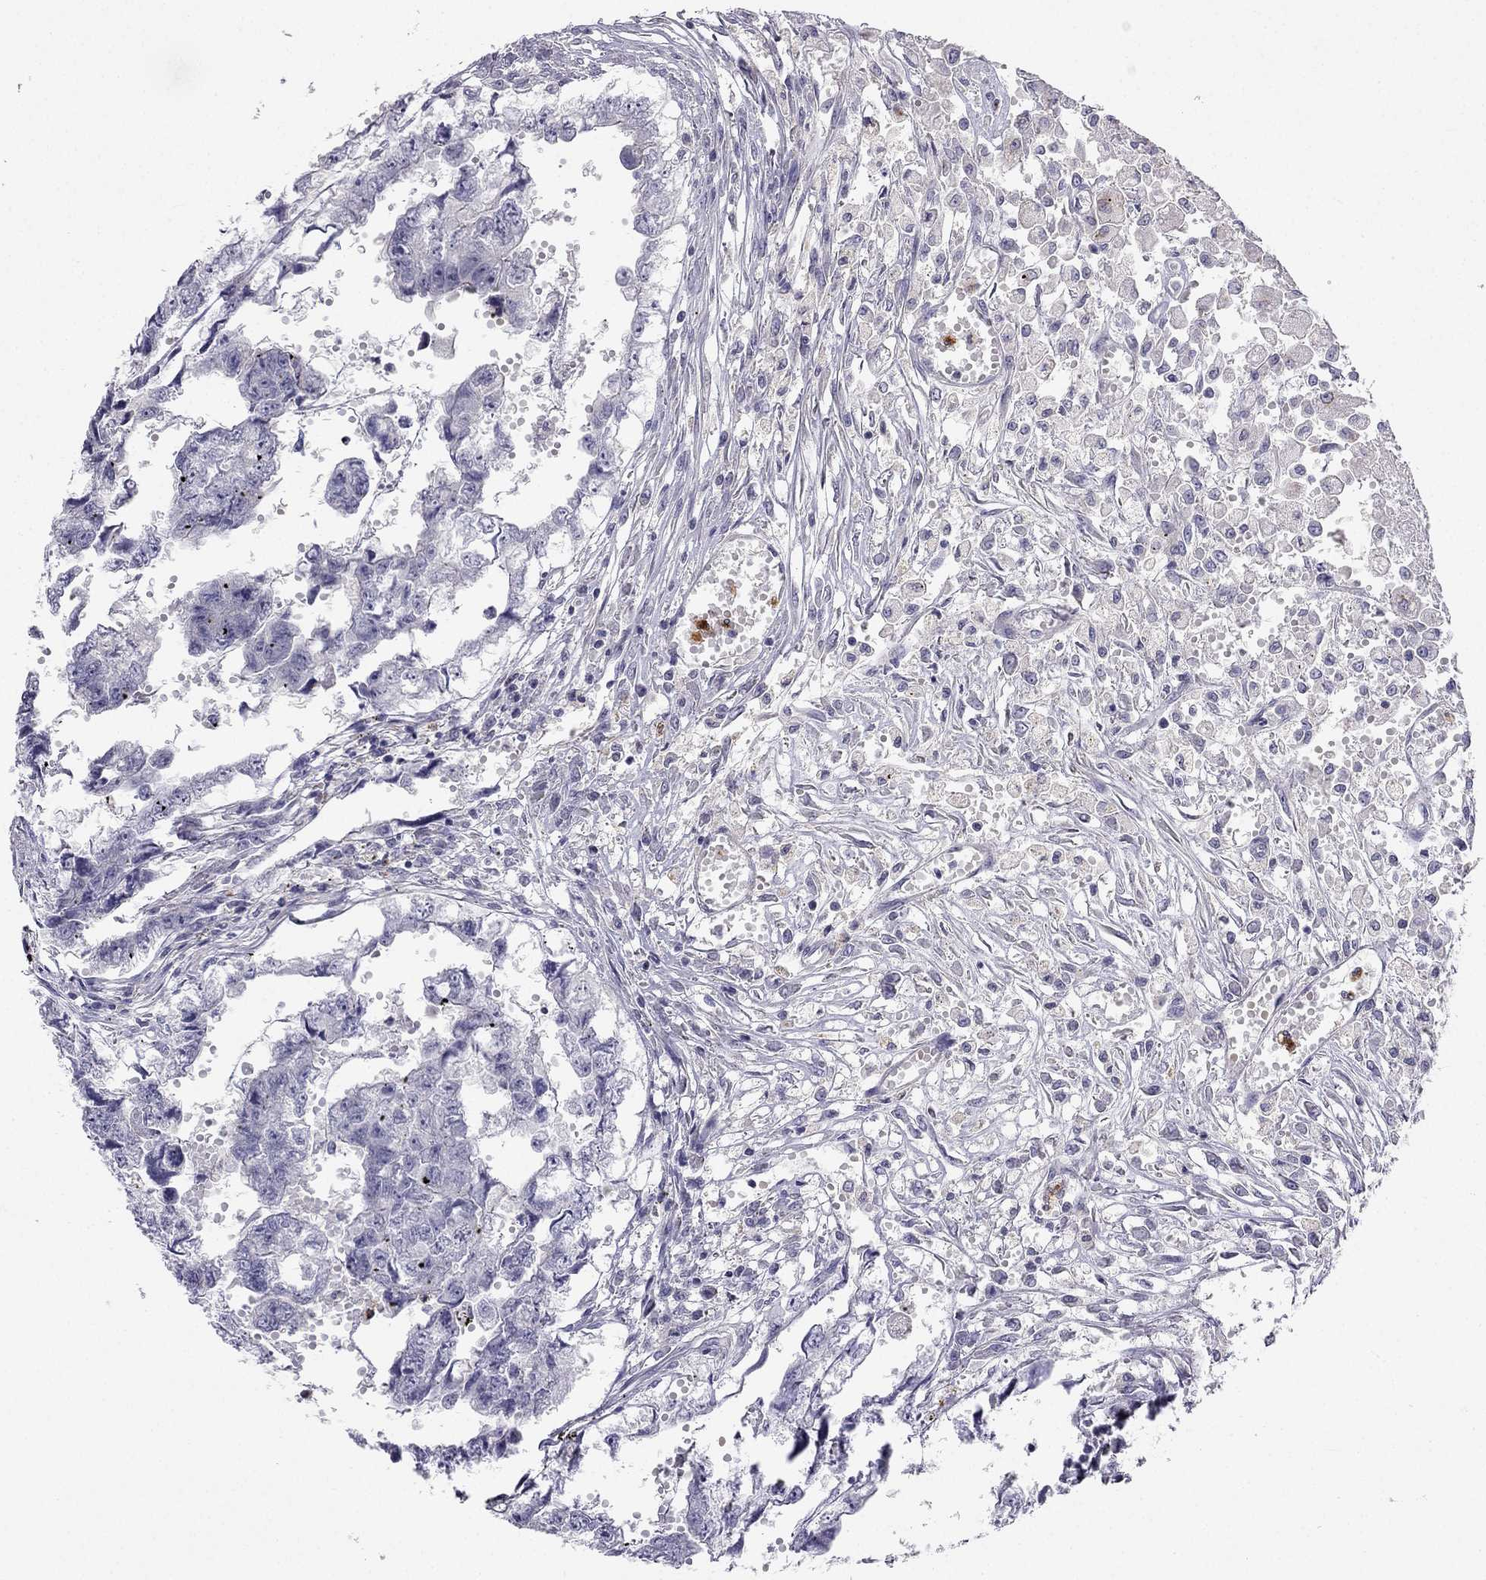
{"staining": {"intensity": "negative", "quantity": "none", "location": "none"}, "tissue": "testis cancer", "cell_type": "Tumor cells", "image_type": "cancer", "snomed": [{"axis": "morphology", "description": "Carcinoma, Embryonal, NOS"}, {"axis": "morphology", "description": "Teratoma, malignant, NOS"}, {"axis": "topography", "description": "Testis"}], "caption": "Tumor cells are negative for protein expression in human testis cancer. (DAB (3,3'-diaminobenzidine) immunohistochemistry (IHC) with hematoxylin counter stain).", "gene": "C16orf89", "patient": {"sex": "male", "age": 44}}